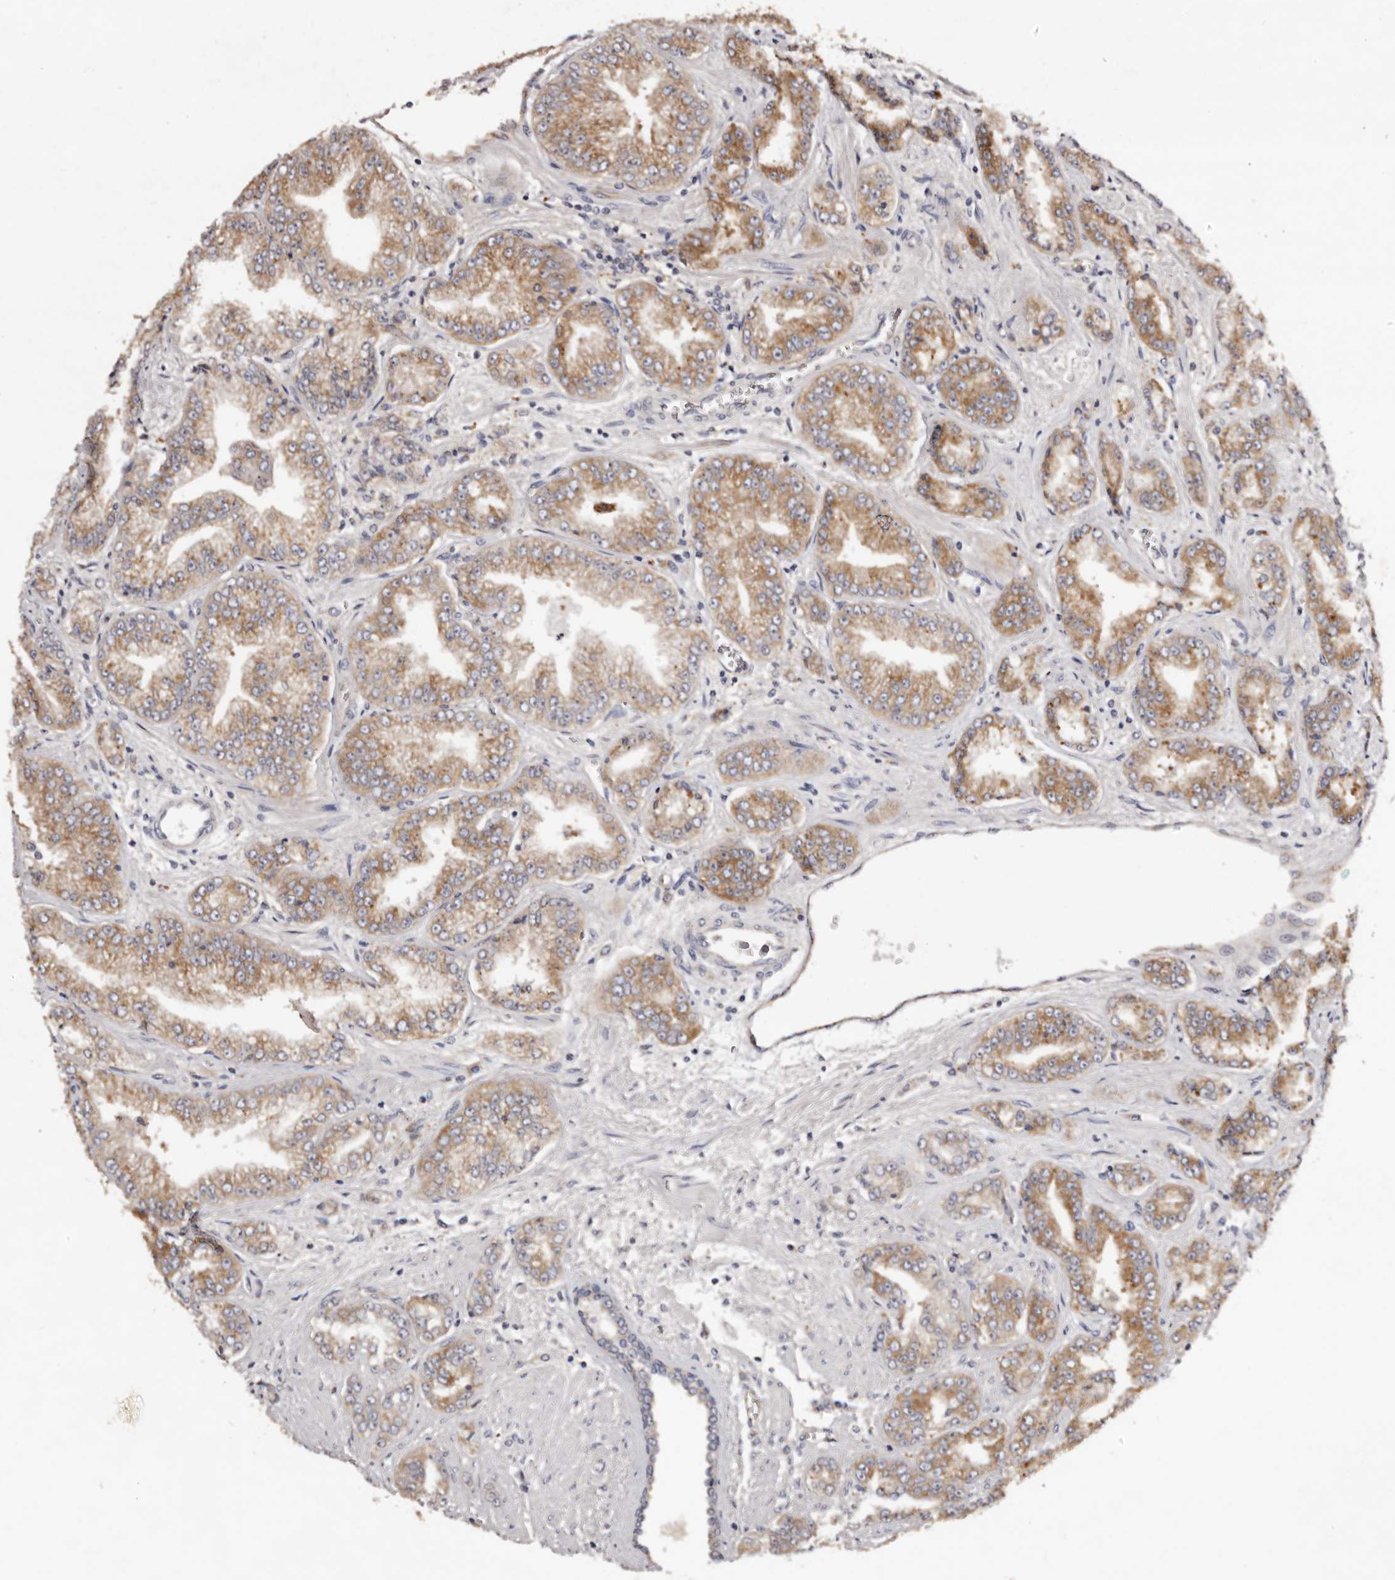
{"staining": {"intensity": "moderate", "quantity": ">75%", "location": "cytoplasmic/membranous"}, "tissue": "prostate cancer", "cell_type": "Tumor cells", "image_type": "cancer", "snomed": [{"axis": "morphology", "description": "Adenocarcinoma, High grade"}, {"axis": "topography", "description": "Prostate"}], "caption": "IHC histopathology image of prostate adenocarcinoma (high-grade) stained for a protein (brown), which shows medium levels of moderate cytoplasmic/membranous expression in about >75% of tumor cells.", "gene": "LTV1", "patient": {"sex": "male", "age": 71}}